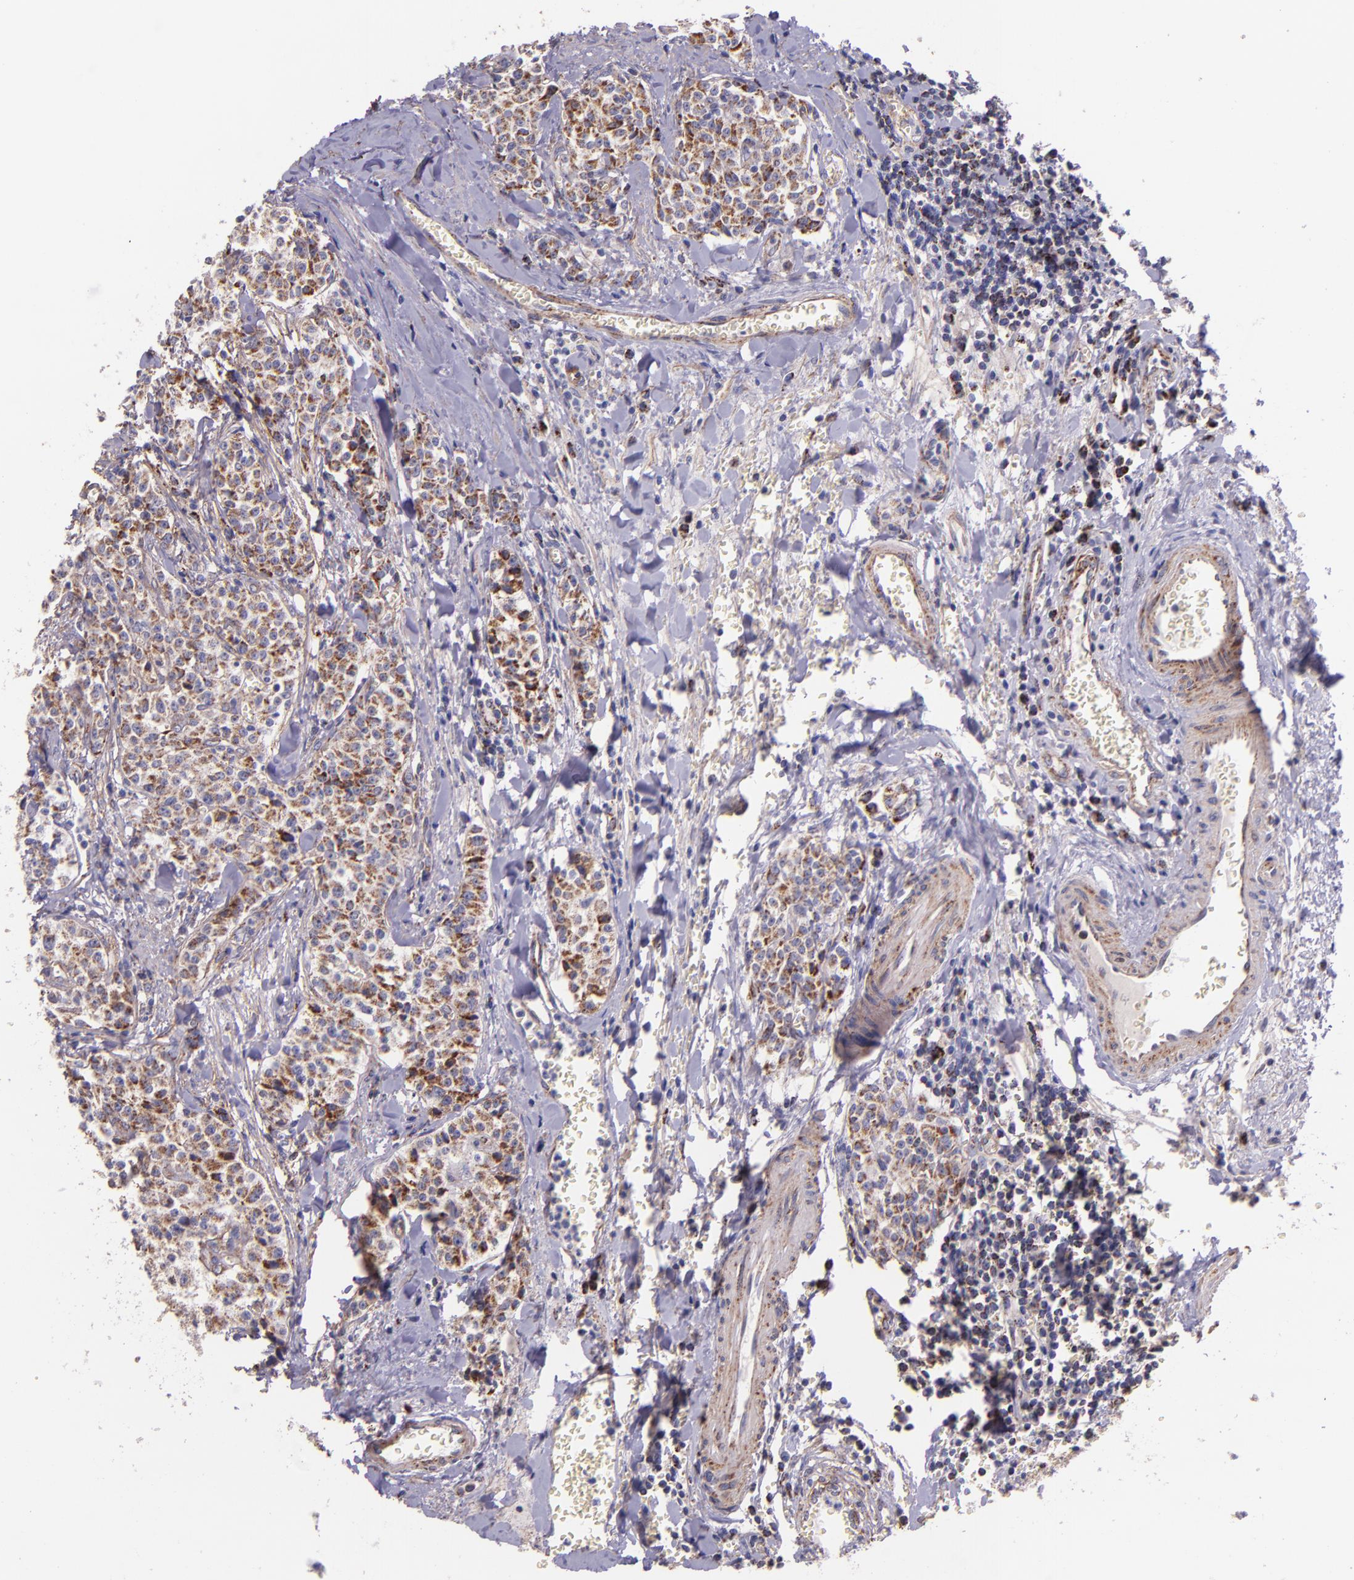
{"staining": {"intensity": "moderate", "quantity": ">75%", "location": "cytoplasmic/membranous"}, "tissue": "carcinoid", "cell_type": "Tumor cells", "image_type": "cancer", "snomed": [{"axis": "morphology", "description": "Carcinoid, malignant, NOS"}, {"axis": "topography", "description": "Stomach"}], "caption": "A photomicrograph showing moderate cytoplasmic/membranous staining in approximately >75% of tumor cells in carcinoid (malignant), as visualized by brown immunohistochemical staining.", "gene": "IDH3G", "patient": {"sex": "female", "age": 76}}